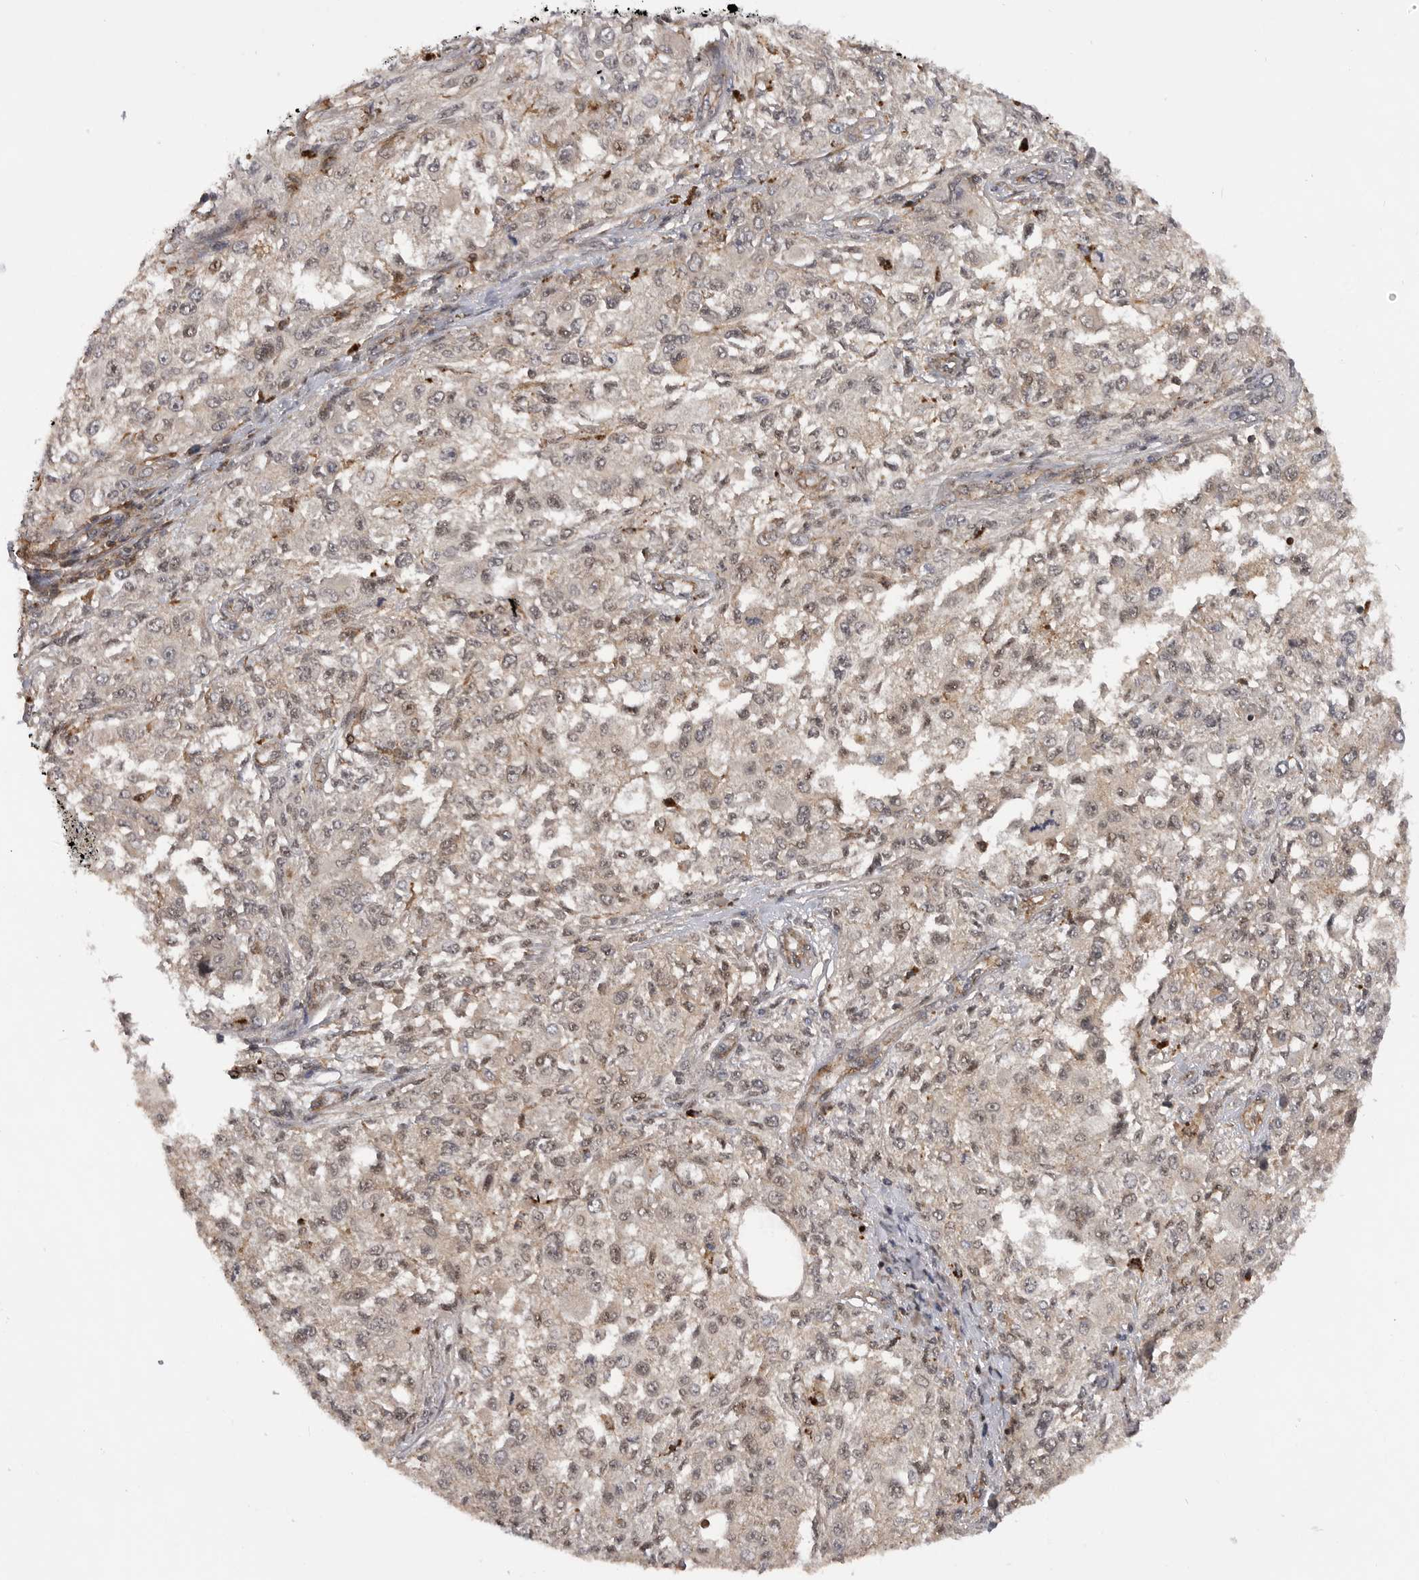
{"staining": {"intensity": "weak", "quantity": ">75%", "location": "nuclear"}, "tissue": "melanoma", "cell_type": "Tumor cells", "image_type": "cancer", "snomed": [{"axis": "morphology", "description": "Necrosis, NOS"}, {"axis": "morphology", "description": "Malignant melanoma, NOS"}, {"axis": "topography", "description": "Skin"}], "caption": "Immunohistochemistry (IHC) photomicrograph of melanoma stained for a protein (brown), which reveals low levels of weak nuclear expression in about >75% of tumor cells.", "gene": "TRIM56", "patient": {"sex": "female", "age": 87}}